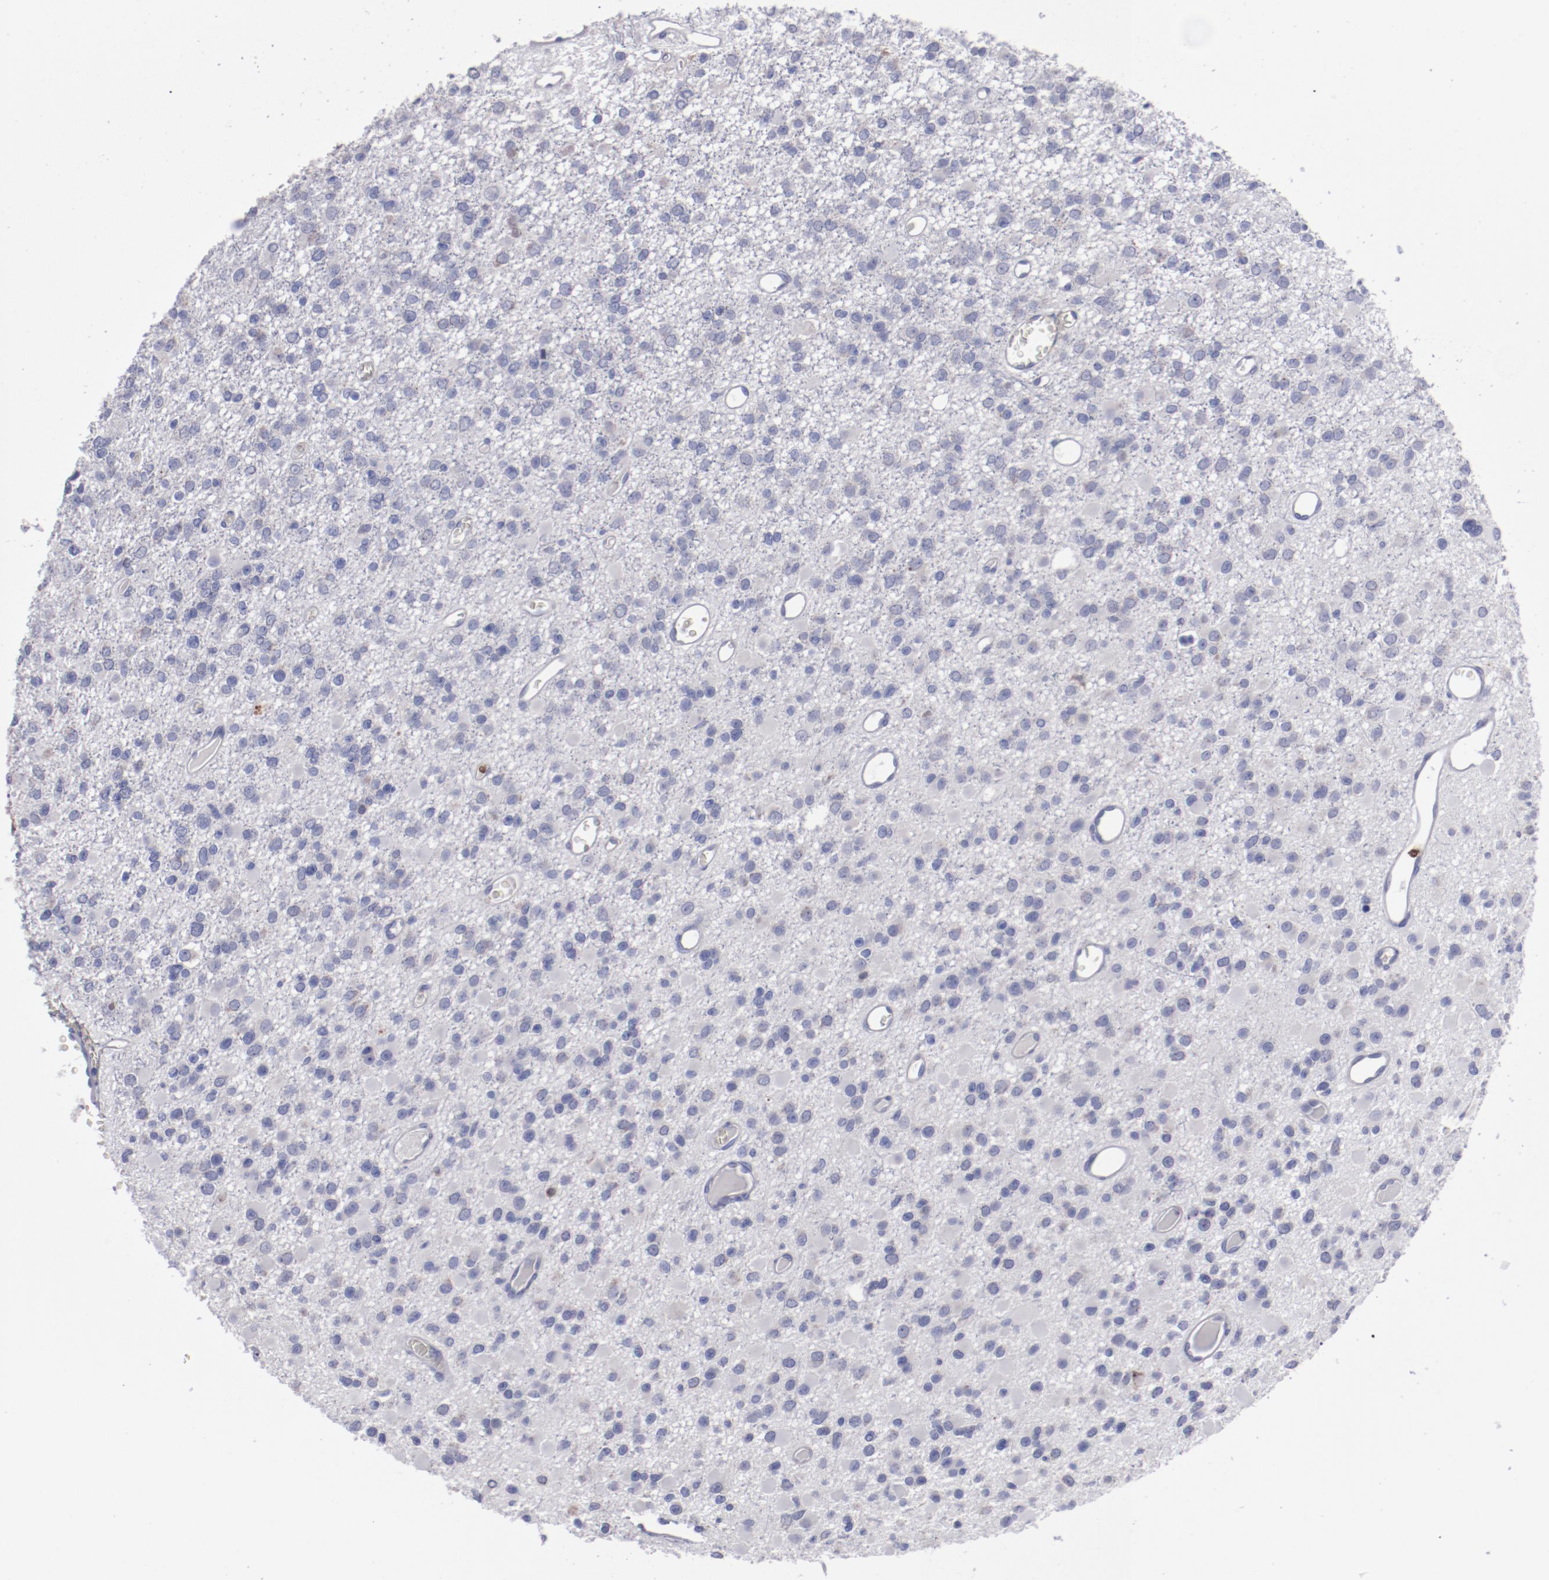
{"staining": {"intensity": "negative", "quantity": "none", "location": "none"}, "tissue": "glioma", "cell_type": "Tumor cells", "image_type": "cancer", "snomed": [{"axis": "morphology", "description": "Glioma, malignant, Low grade"}, {"axis": "topography", "description": "Brain"}], "caption": "Malignant low-grade glioma was stained to show a protein in brown. There is no significant positivity in tumor cells.", "gene": "FGR", "patient": {"sex": "male", "age": 42}}